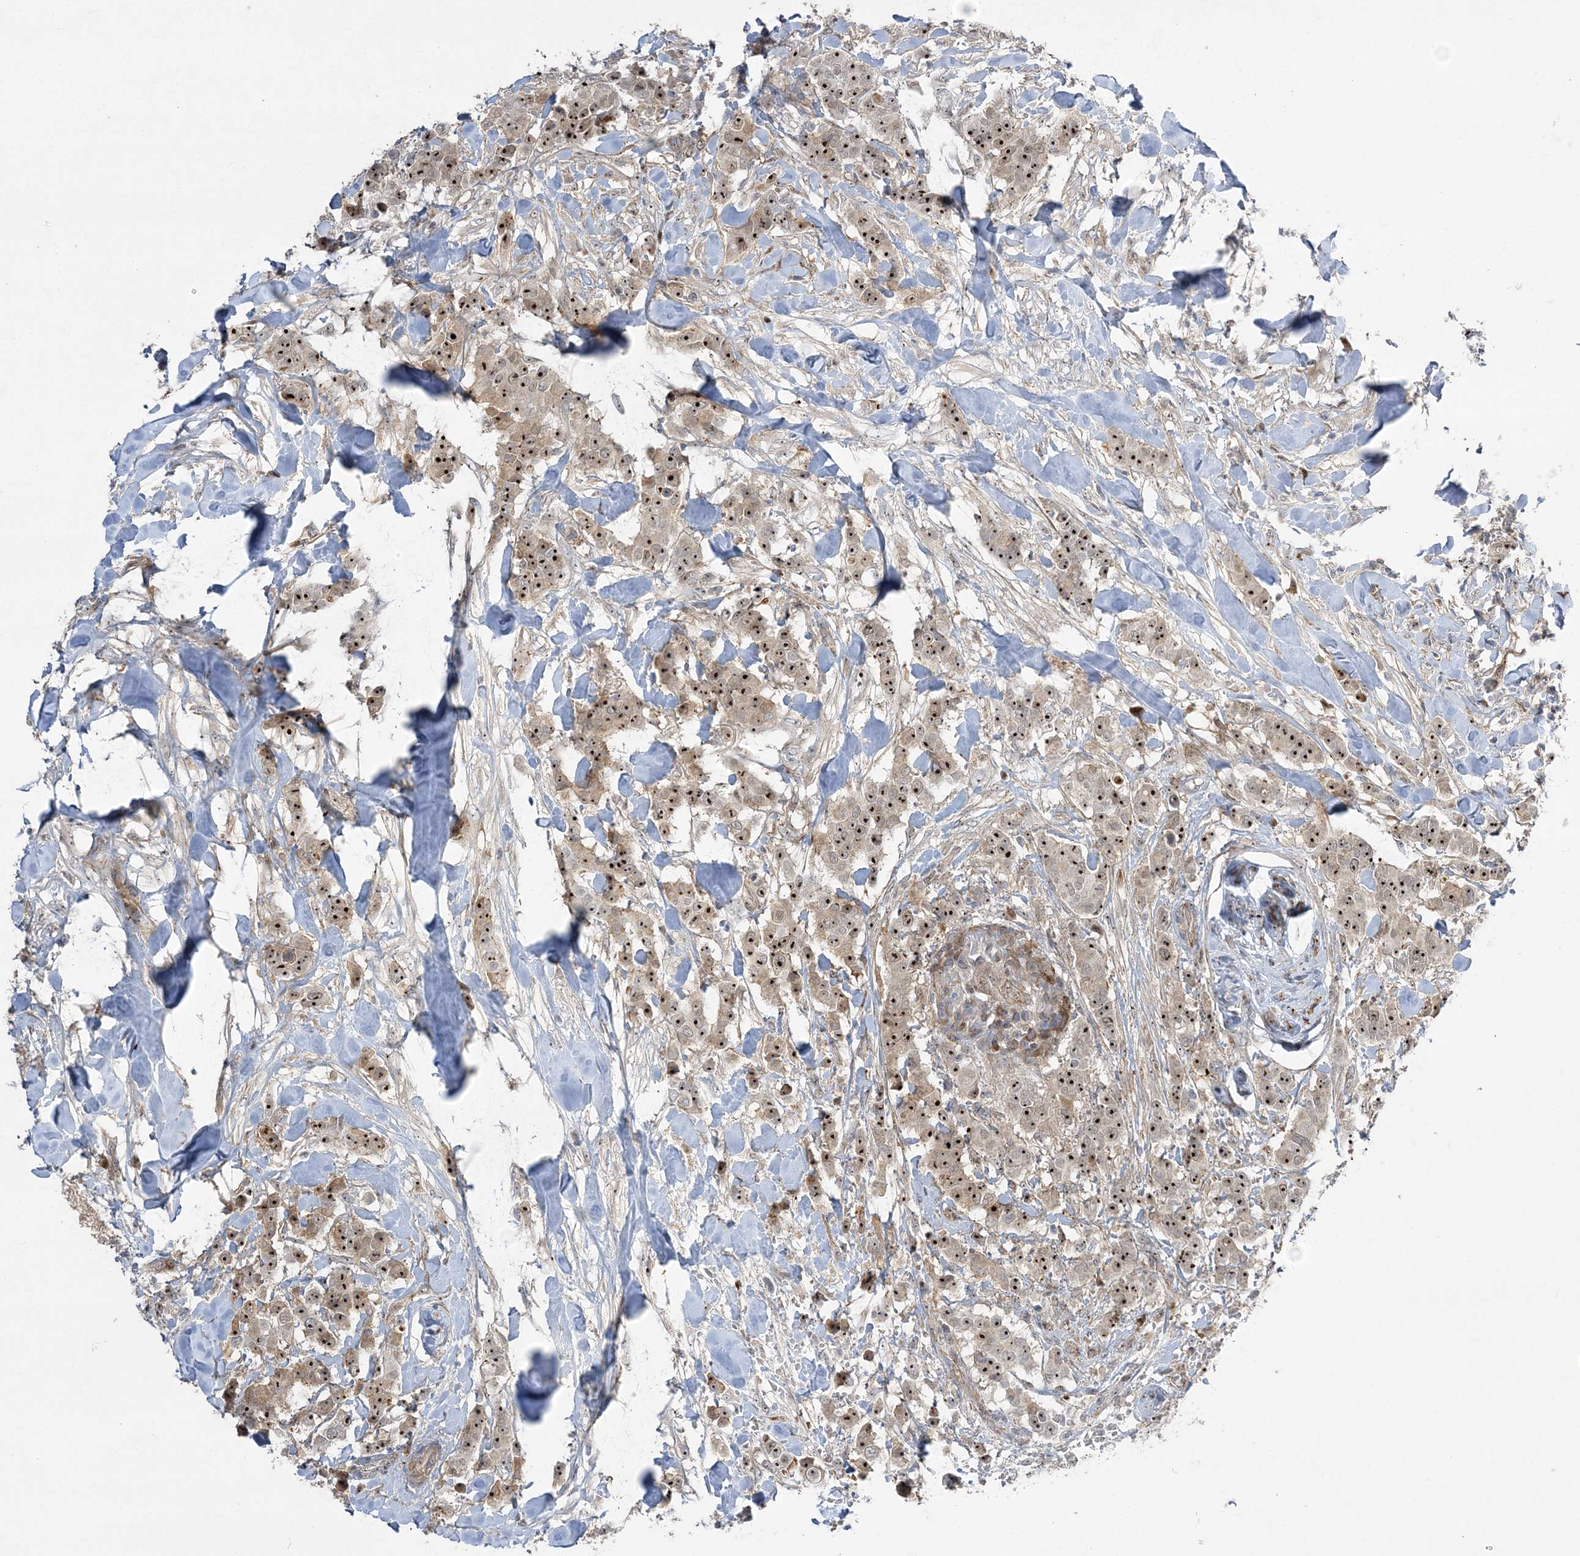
{"staining": {"intensity": "strong", "quantity": ">75%", "location": "nuclear"}, "tissue": "breast cancer", "cell_type": "Tumor cells", "image_type": "cancer", "snomed": [{"axis": "morphology", "description": "Duct carcinoma"}, {"axis": "topography", "description": "Breast"}], "caption": "The immunohistochemical stain highlights strong nuclear expression in tumor cells of breast infiltrating ductal carcinoma tissue.", "gene": "NPM3", "patient": {"sex": "female", "age": 40}}